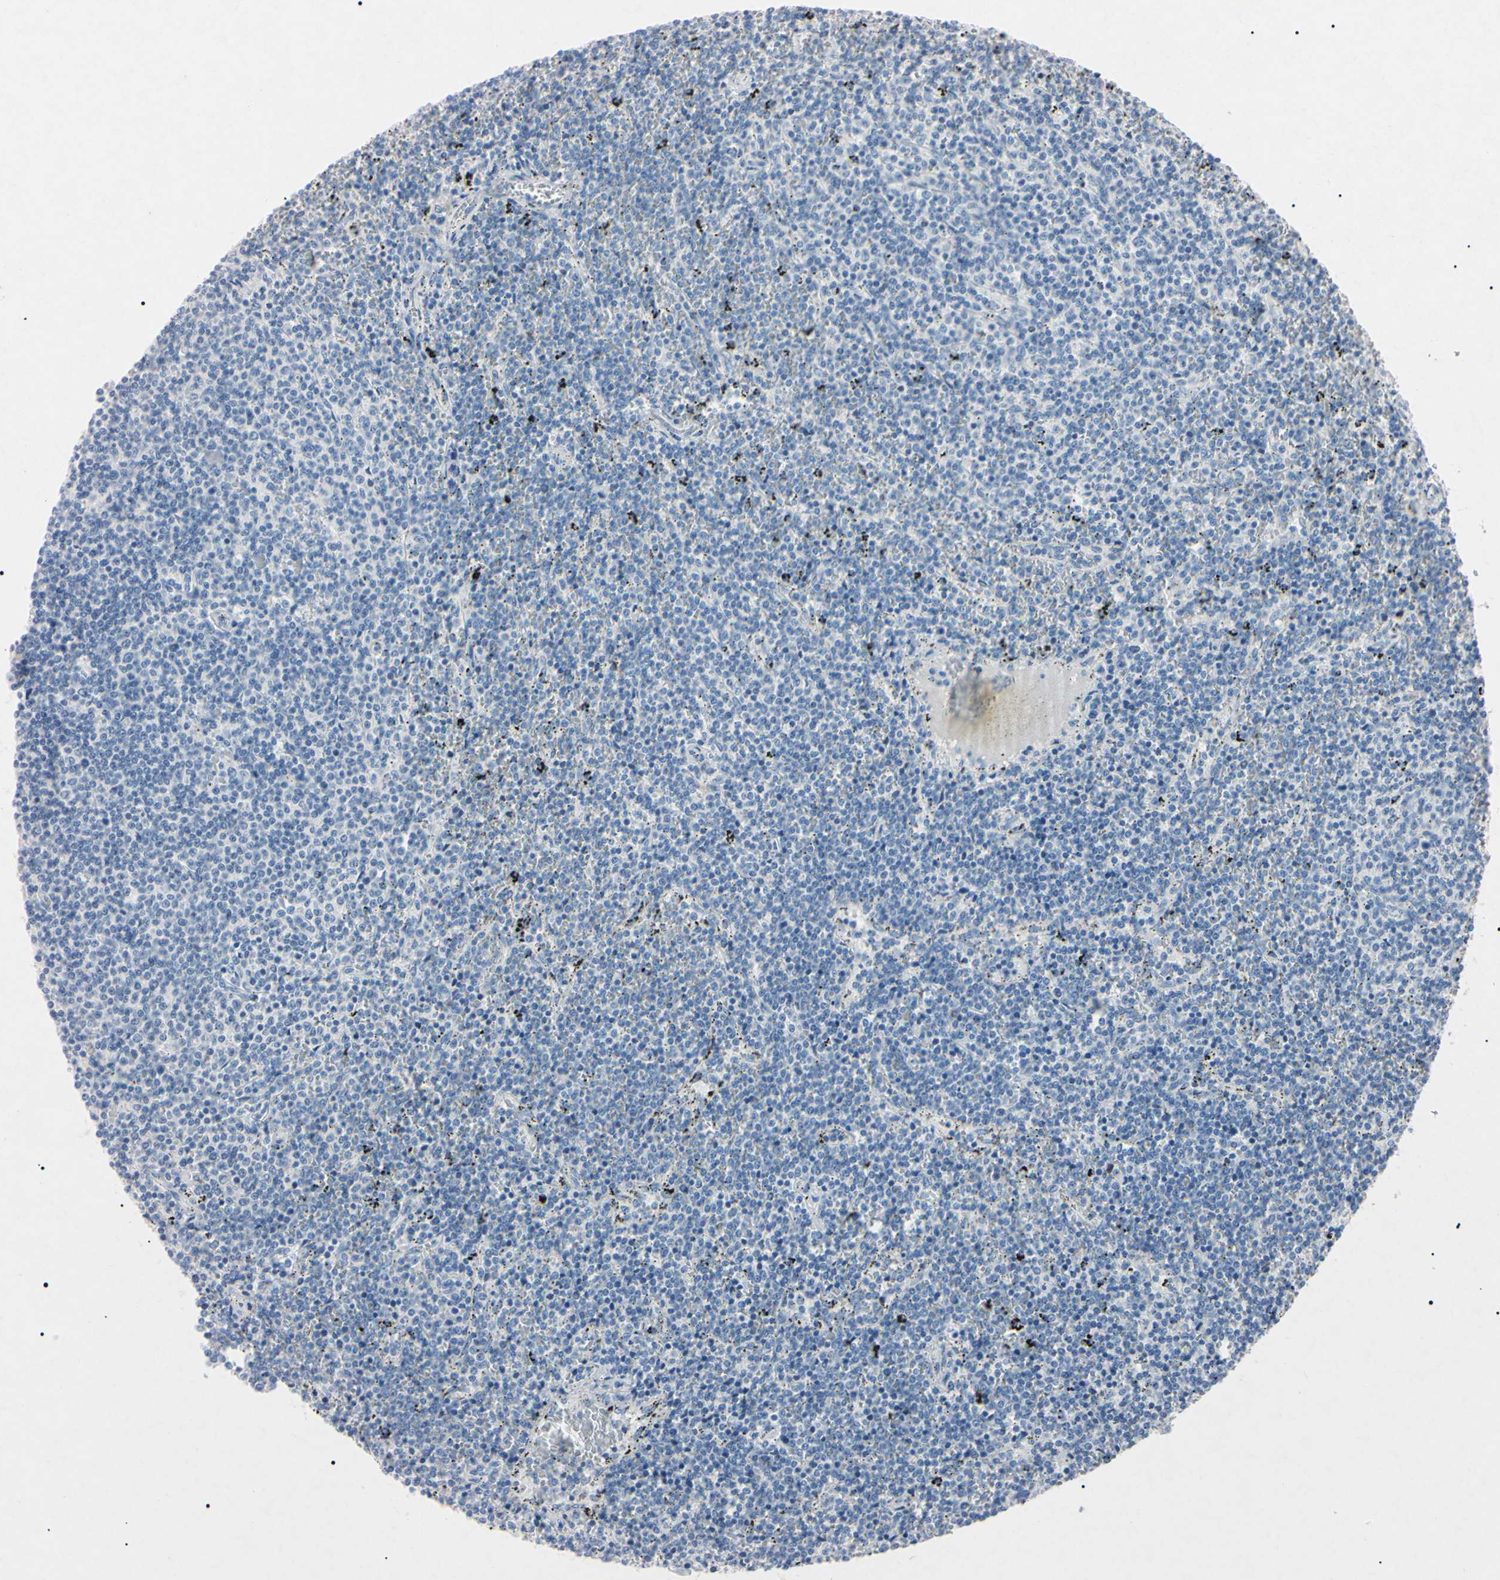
{"staining": {"intensity": "negative", "quantity": "none", "location": "none"}, "tissue": "lymphoma", "cell_type": "Tumor cells", "image_type": "cancer", "snomed": [{"axis": "morphology", "description": "Malignant lymphoma, non-Hodgkin's type, Low grade"}, {"axis": "topography", "description": "Spleen"}], "caption": "An image of human lymphoma is negative for staining in tumor cells.", "gene": "ELN", "patient": {"sex": "female", "age": 50}}